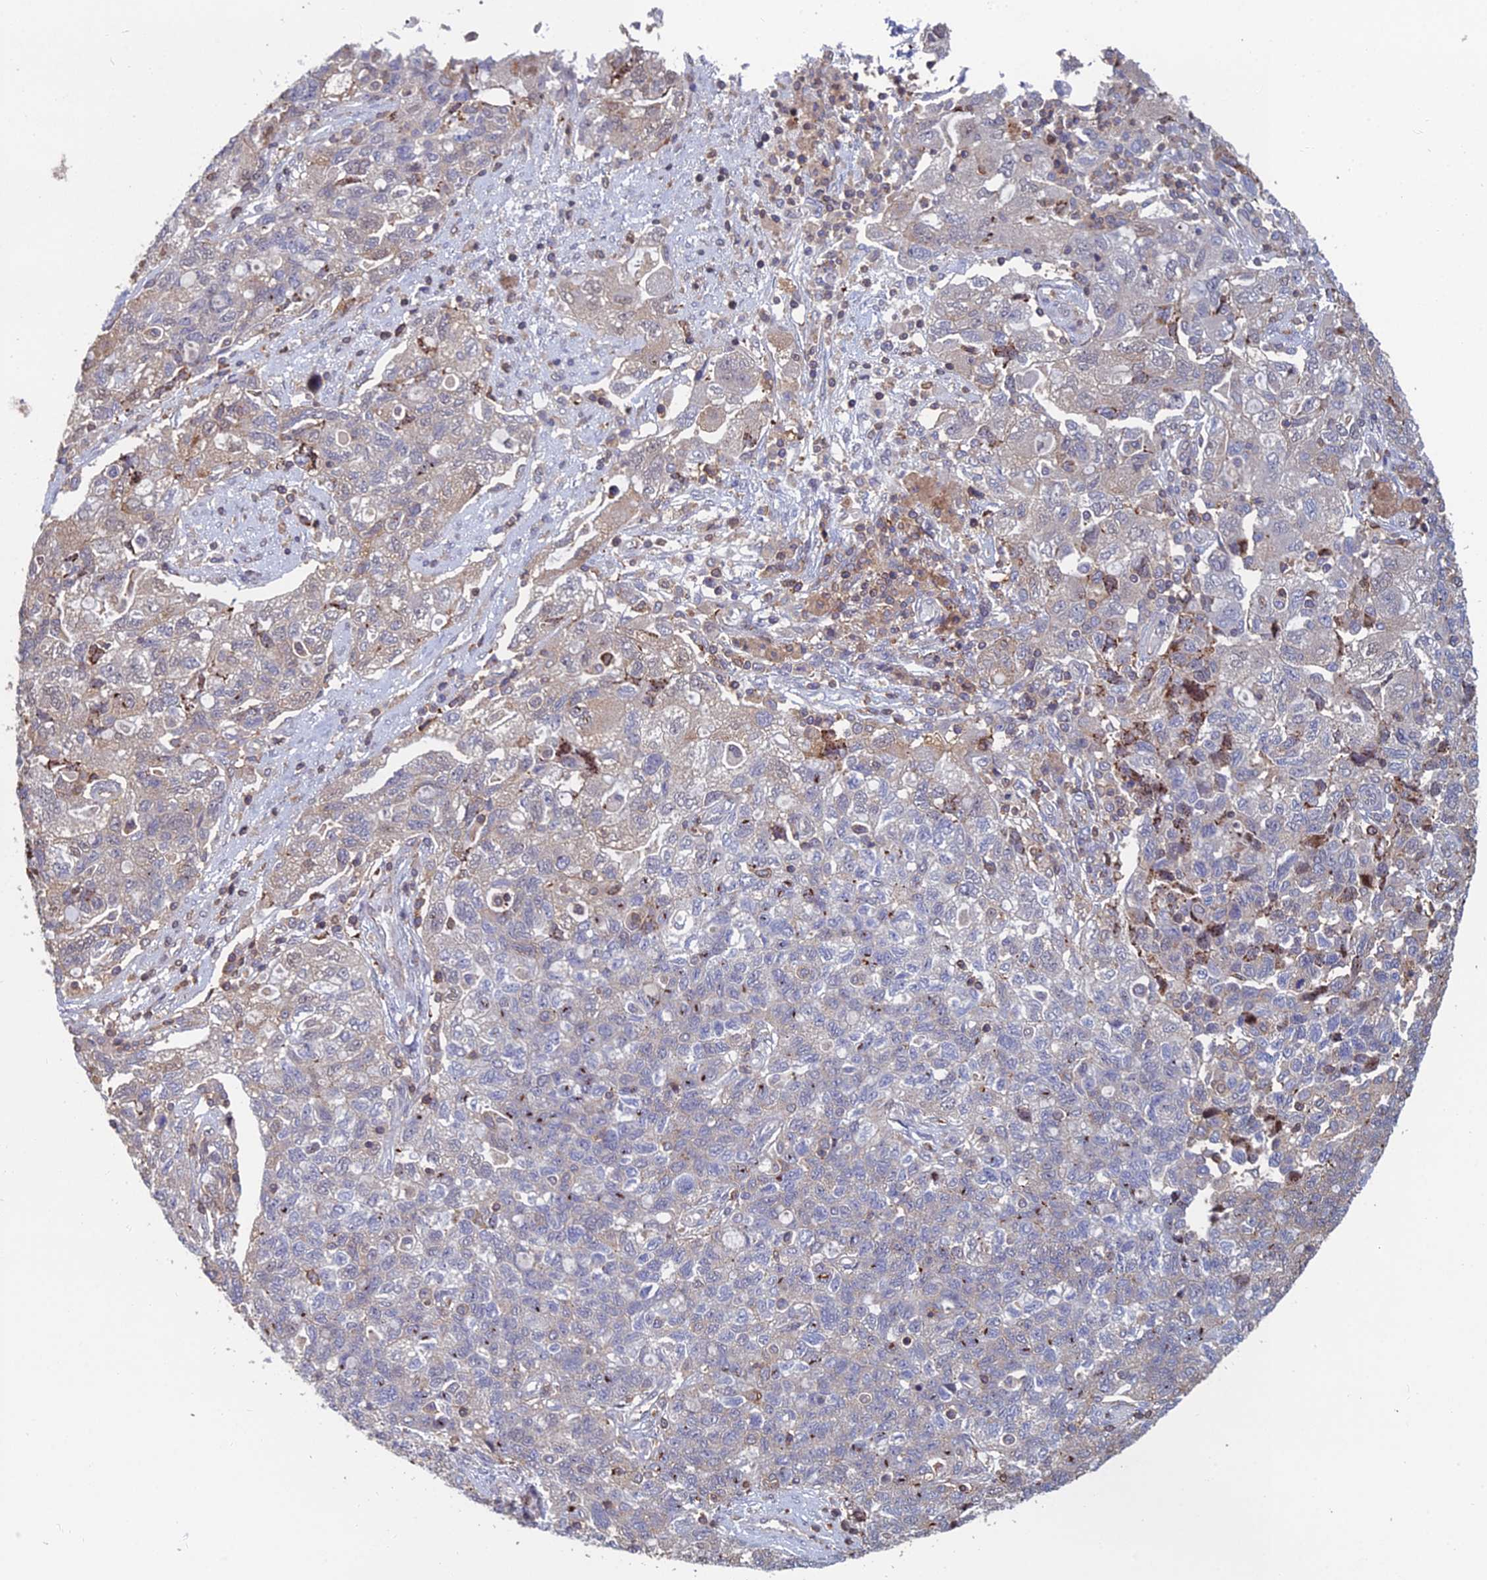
{"staining": {"intensity": "negative", "quantity": "none", "location": "none"}, "tissue": "ovarian cancer", "cell_type": "Tumor cells", "image_type": "cancer", "snomed": [{"axis": "morphology", "description": "Carcinoma, NOS"}, {"axis": "morphology", "description": "Cystadenocarcinoma, serous, NOS"}, {"axis": "topography", "description": "Ovary"}], "caption": "An IHC image of serous cystadenocarcinoma (ovarian) is shown. There is no staining in tumor cells of serous cystadenocarcinoma (ovarian). Brightfield microscopy of immunohistochemistry stained with DAB (brown) and hematoxylin (blue), captured at high magnification.", "gene": "C15orf62", "patient": {"sex": "female", "age": 69}}